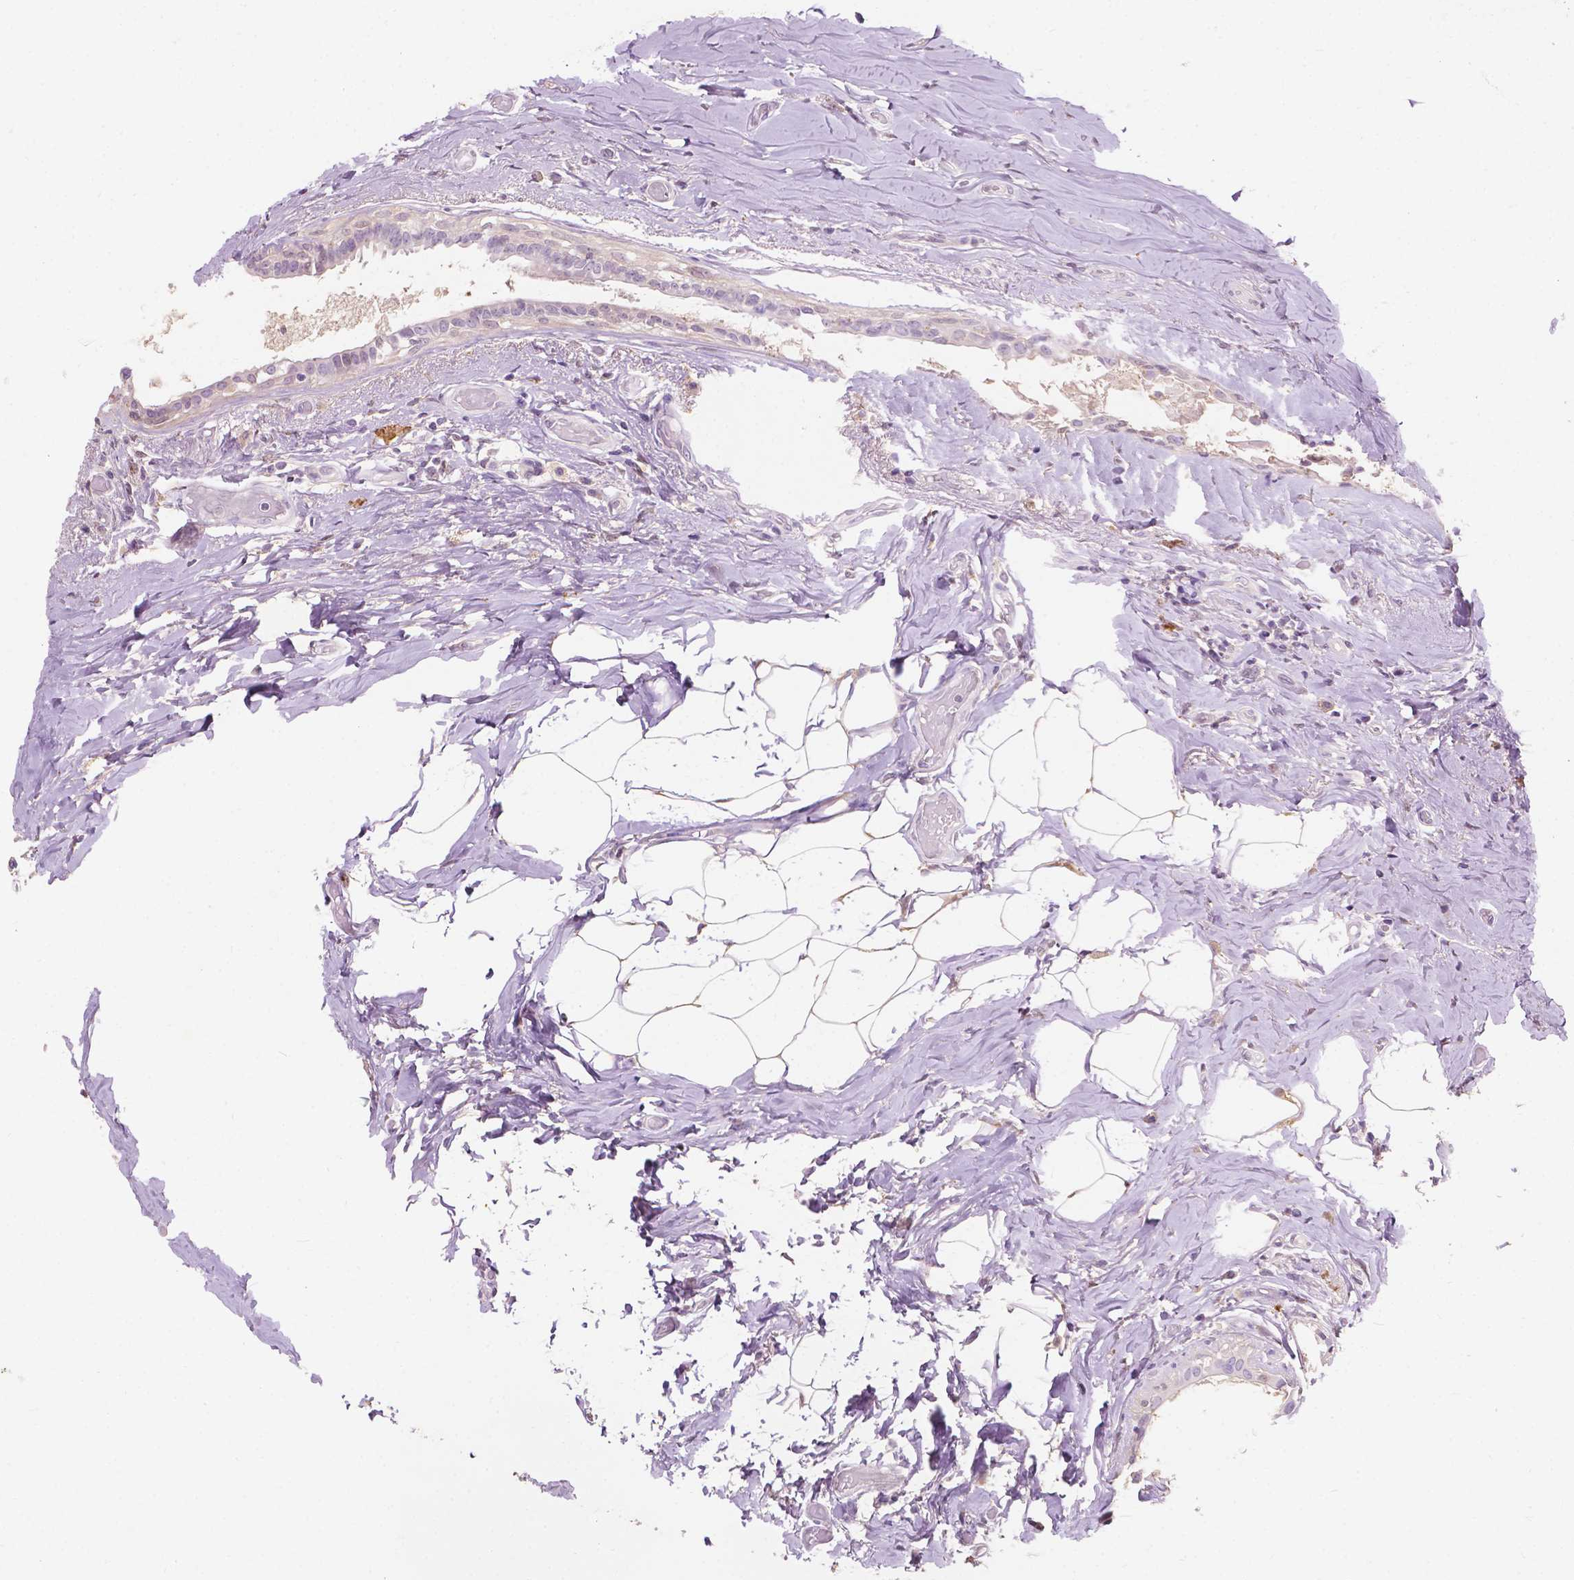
{"staining": {"intensity": "negative", "quantity": "none", "location": "none"}, "tissue": "breast cancer", "cell_type": "Tumor cells", "image_type": "cancer", "snomed": [{"axis": "morphology", "description": "Intraductal carcinoma, in situ"}, {"axis": "morphology", "description": "Duct carcinoma"}, {"axis": "morphology", "description": "Lobular carcinoma, in situ"}, {"axis": "topography", "description": "Breast"}], "caption": "DAB immunohistochemical staining of human breast cancer shows no significant positivity in tumor cells.", "gene": "GPR37", "patient": {"sex": "female", "age": 44}}